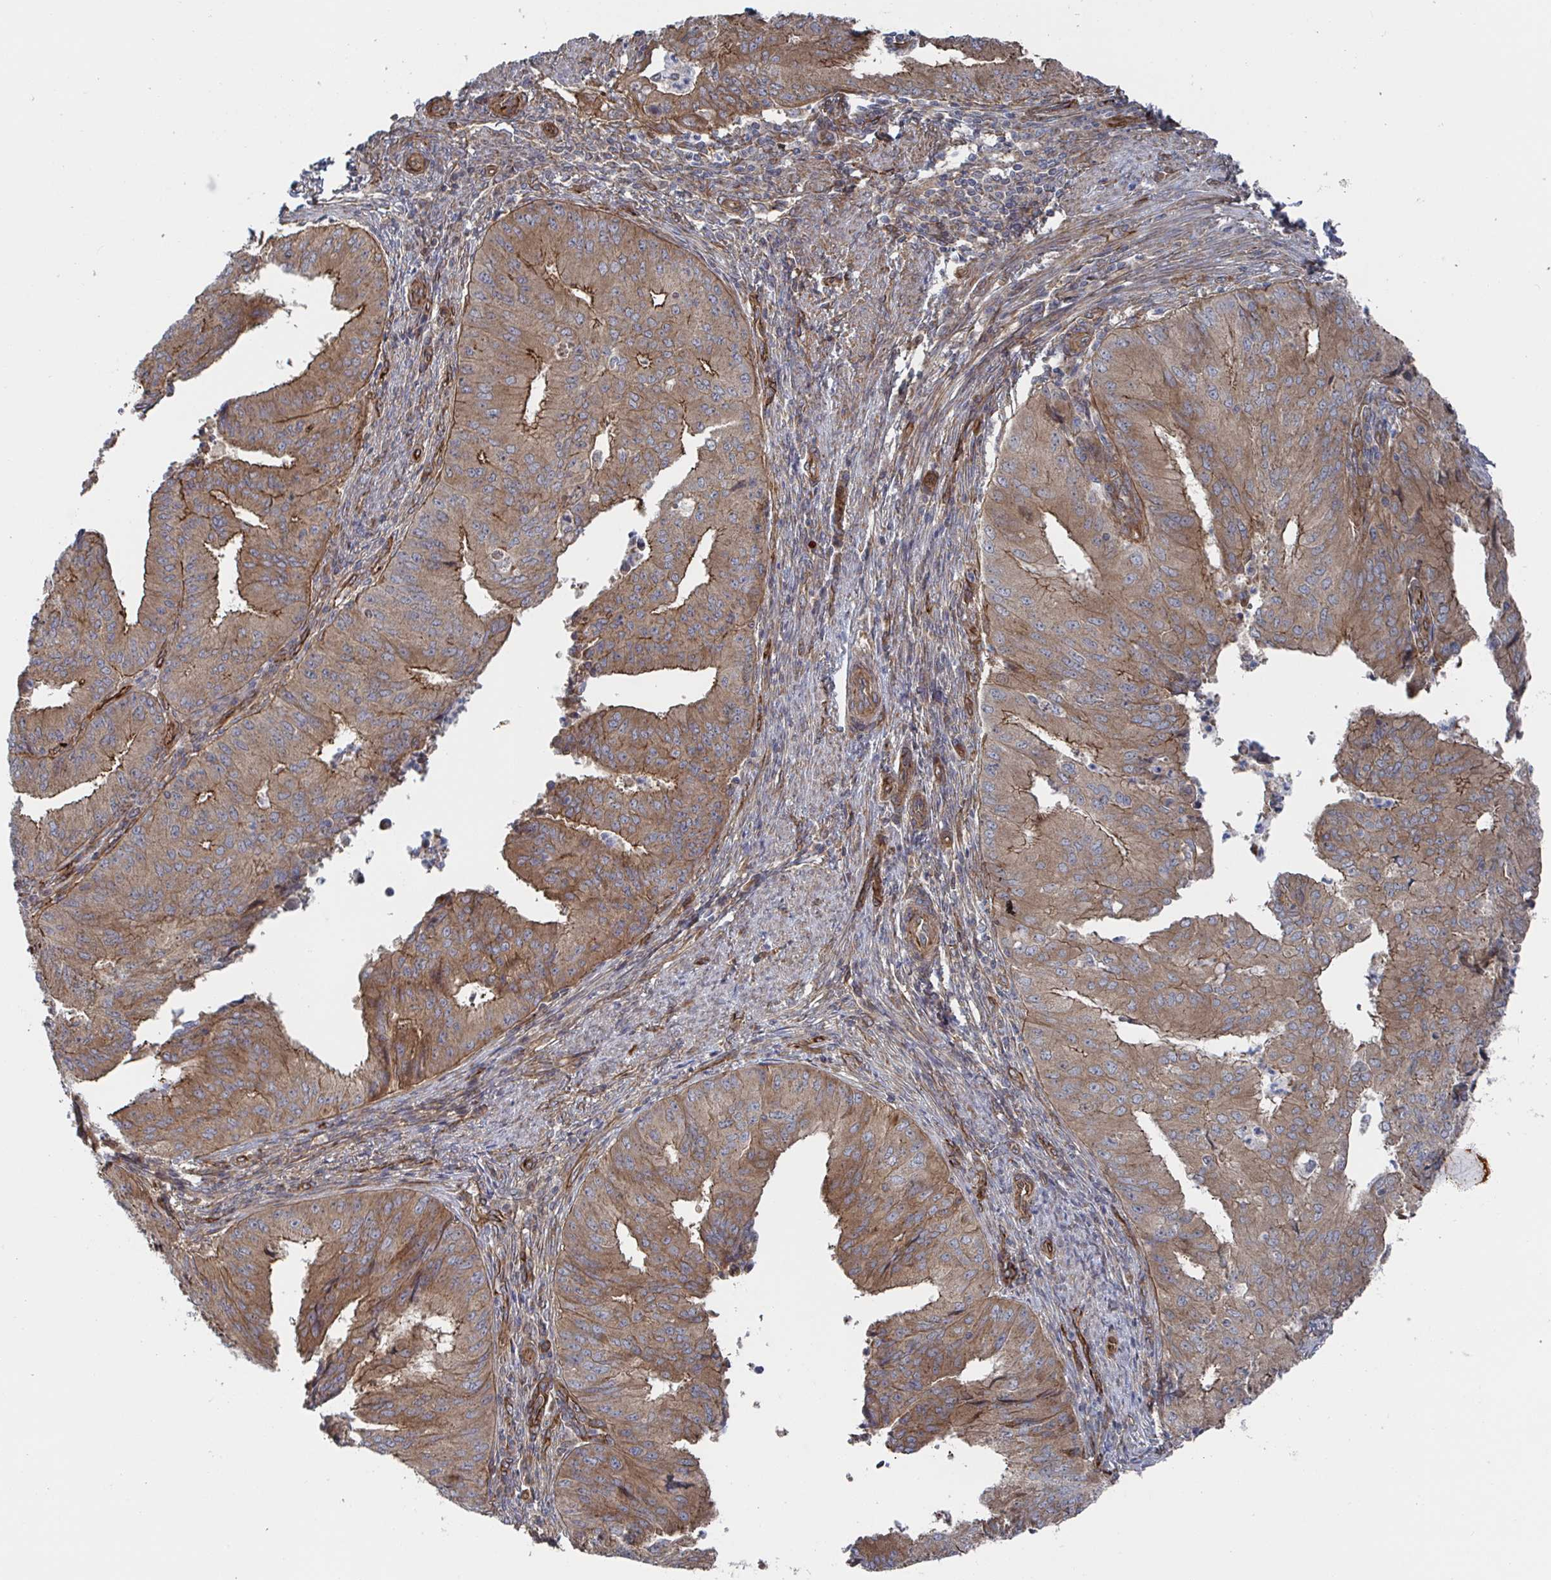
{"staining": {"intensity": "moderate", "quantity": ">75%", "location": "cytoplasmic/membranous"}, "tissue": "endometrial cancer", "cell_type": "Tumor cells", "image_type": "cancer", "snomed": [{"axis": "morphology", "description": "Adenocarcinoma, NOS"}, {"axis": "topography", "description": "Endometrium"}], "caption": "Protein staining of endometrial cancer (adenocarcinoma) tissue reveals moderate cytoplasmic/membranous staining in approximately >75% of tumor cells.", "gene": "DVL3", "patient": {"sex": "female", "age": 50}}